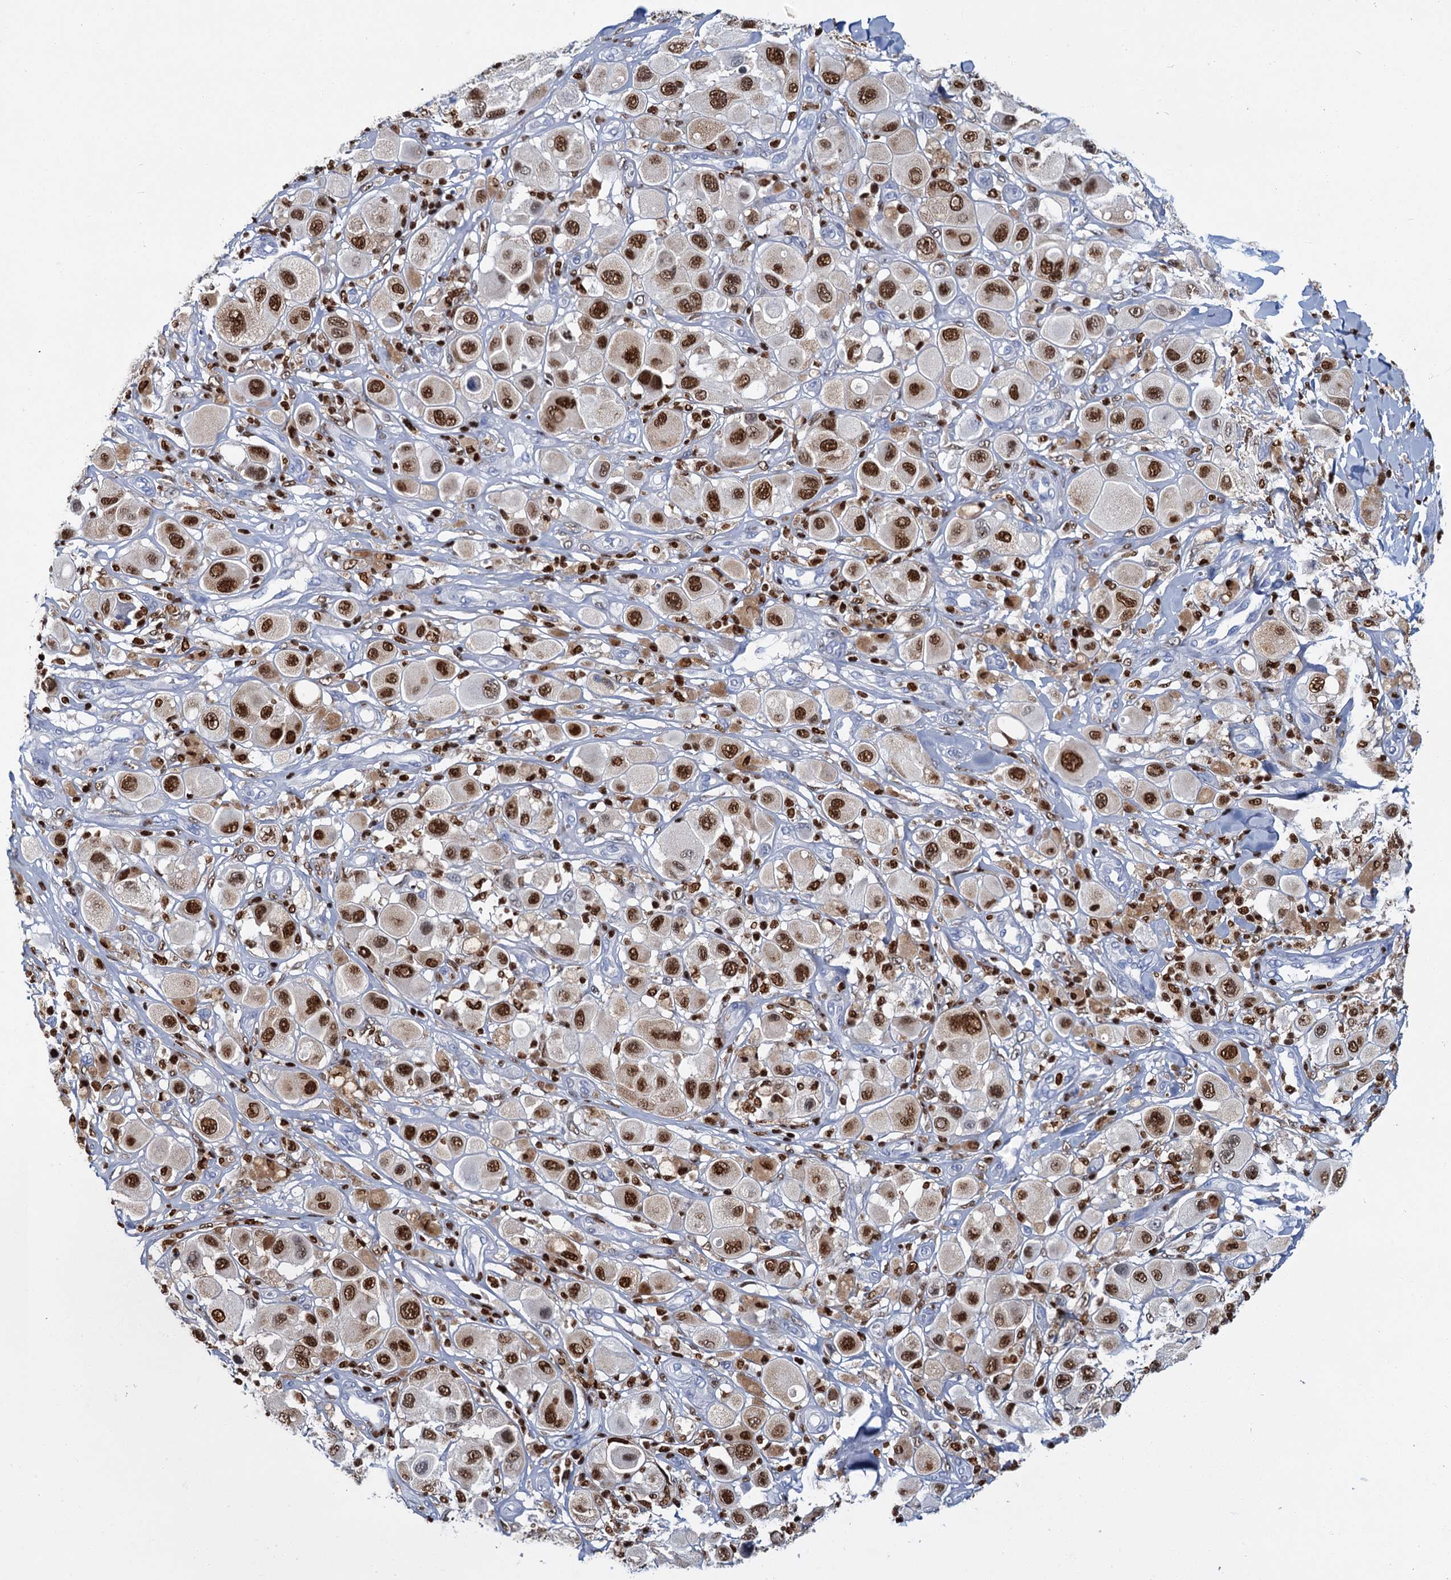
{"staining": {"intensity": "strong", "quantity": ">75%", "location": "nuclear"}, "tissue": "melanoma", "cell_type": "Tumor cells", "image_type": "cancer", "snomed": [{"axis": "morphology", "description": "Malignant melanoma, Metastatic site"}, {"axis": "topography", "description": "Skin"}], "caption": "Immunohistochemistry (IHC) image of neoplastic tissue: malignant melanoma (metastatic site) stained using immunohistochemistry (IHC) exhibits high levels of strong protein expression localized specifically in the nuclear of tumor cells, appearing as a nuclear brown color.", "gene": "CELF2", "patient": {"sex": "male", "age": 41}}